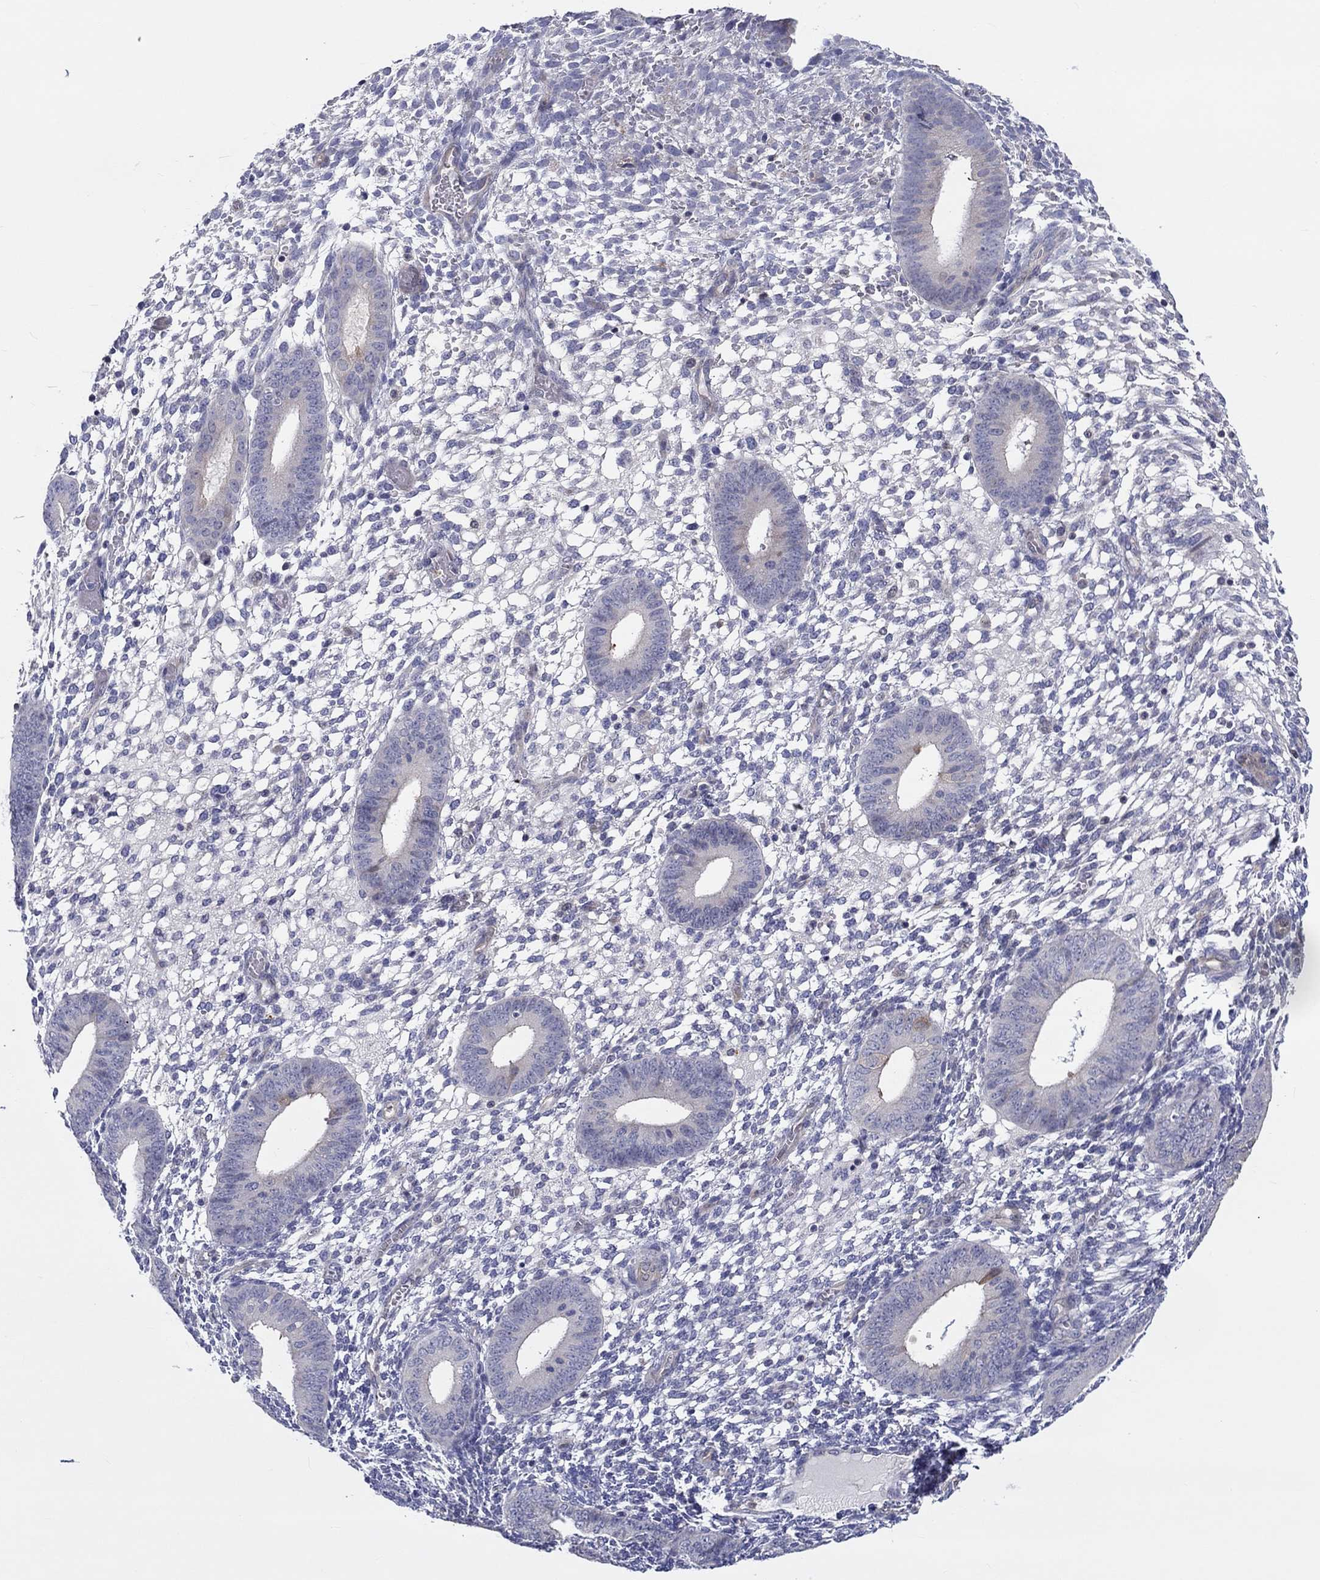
{"staining": {"intensity": "negative", "quantity": "none", "location": "none"}, "tissue": "endometrium", "cell_type": "Cells in endometrial stroma", "image_type": "normal", "snomed": [{"axis": "morphology", "description": "Normal tissue, NOS"}, {"axis": "topography", "description": "Endometrium"}], "caption": "Normal endometrium was stained to show a protein in brown. There is no significant staining in cells in endometrial stroma.", "gene": "ABCG4", "patient": {"sex": "female", "age": 39}}